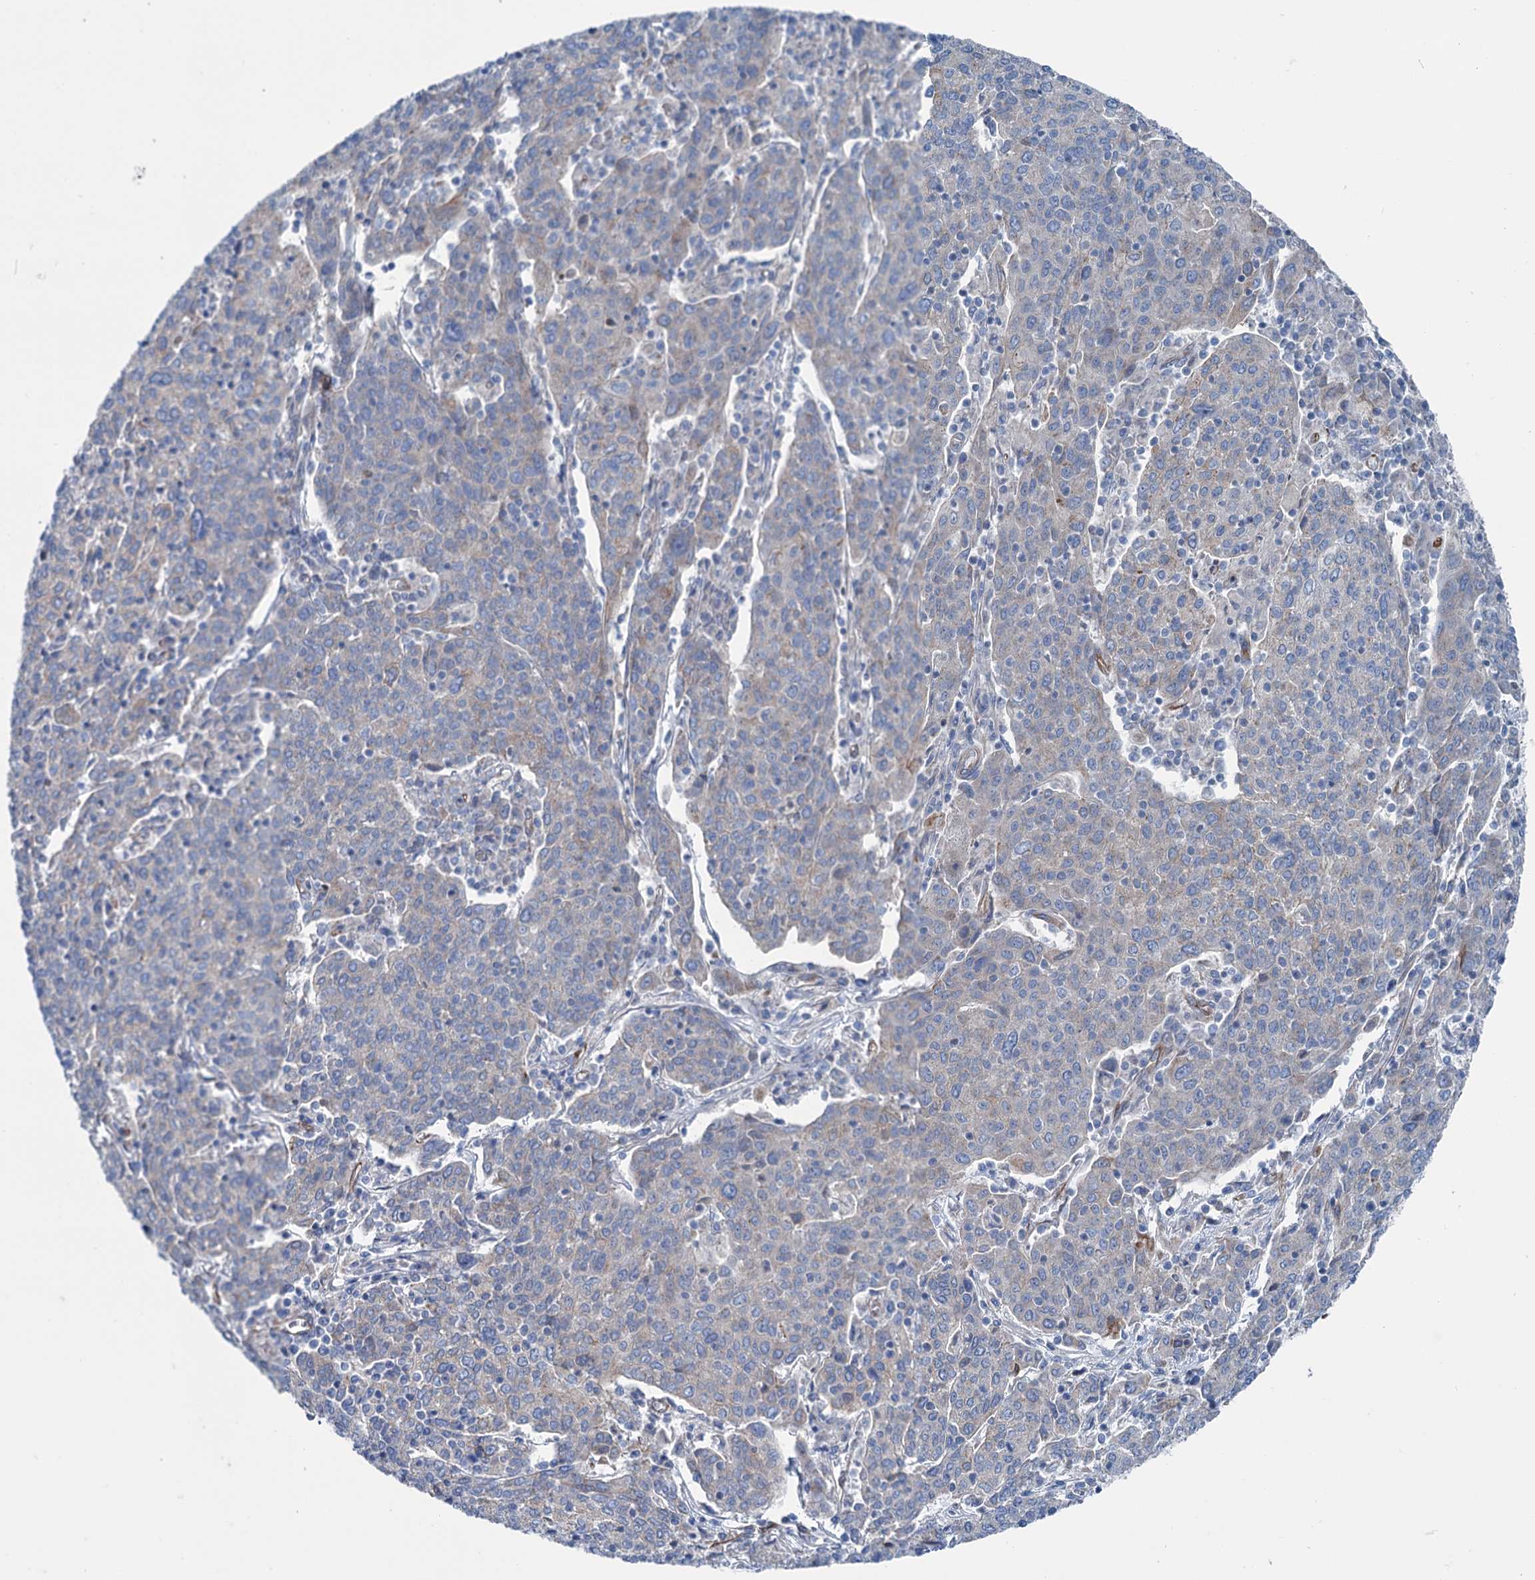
{"staining": {"intensity": "moderate", "quantity": "<25%", "location": "cytoplasmic/membranous"}, "tissue": "cervical cancer", "cell_type": "Tumor cells", "image_type": "cancer", "snomed": [{"axis": "morphology", "description": "Squamous cell carcinoma, NOS"}, {"axis": "topography", "description": "Cervix"}], "caption": "Protein analysis of squamous cell carcinoma (cervical) tissue exhibits moderate cytoplasmic/membranous staining in about <25% of tumor cells.", "gene": "CALCOCO1", "patient": {"sex": "female", "age": 67}}